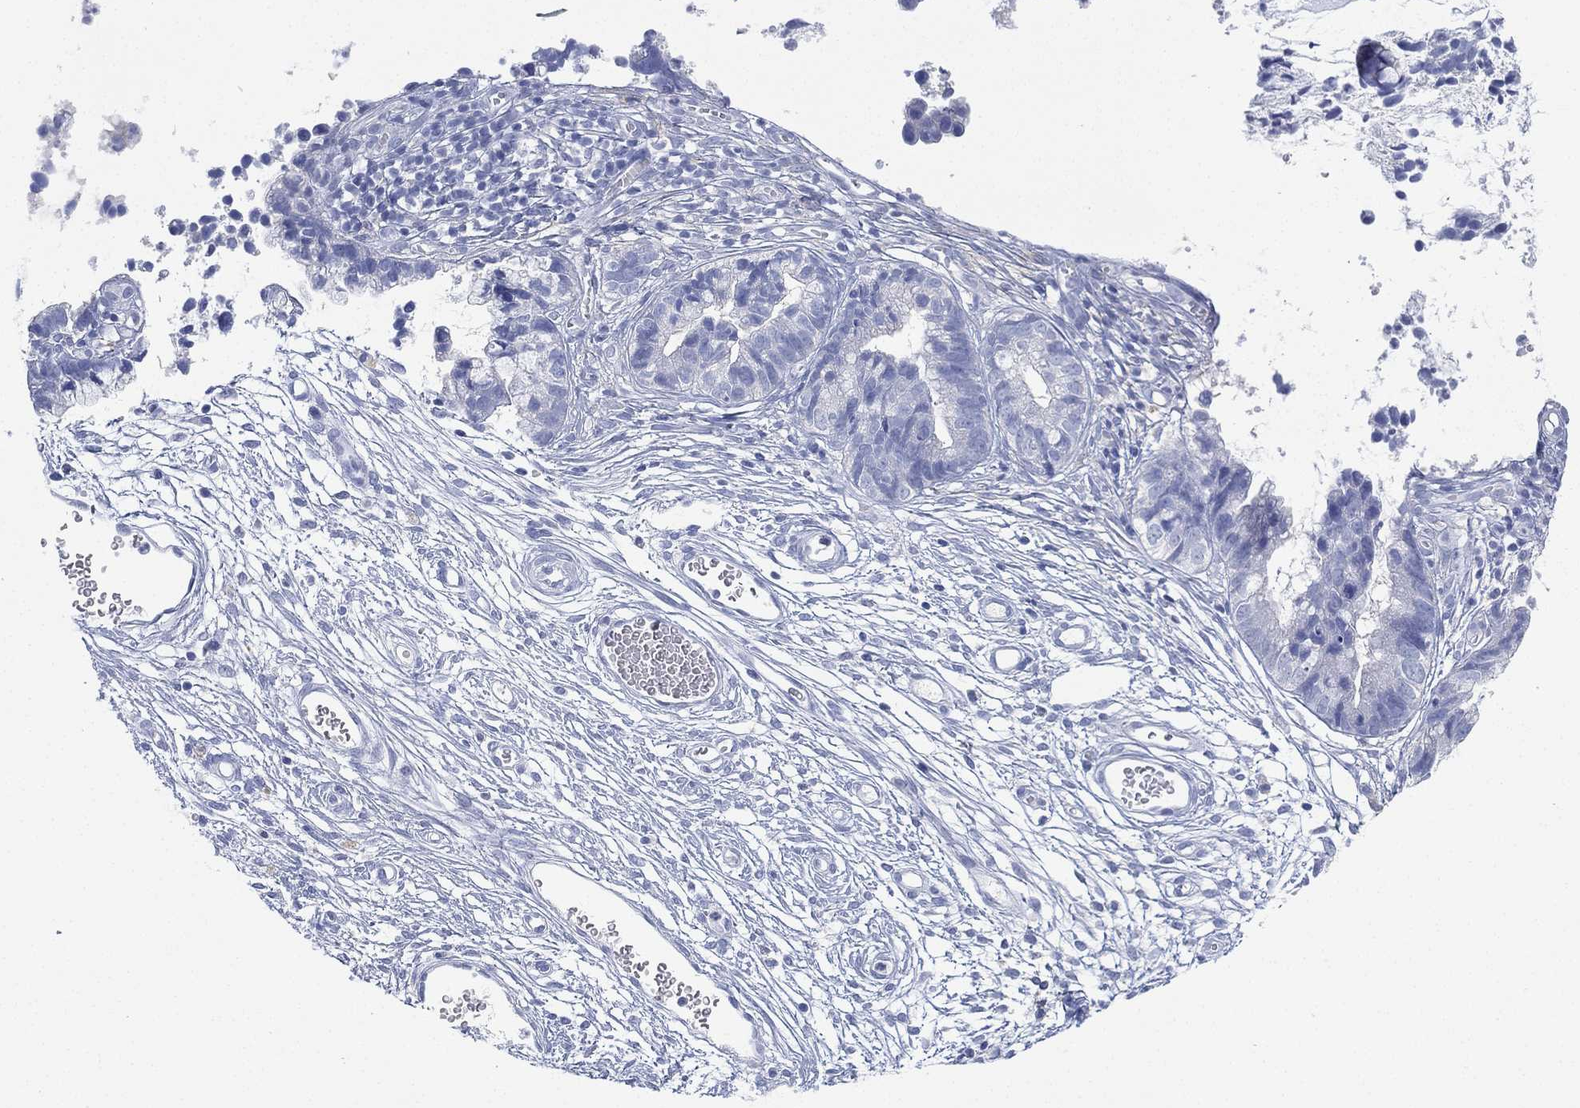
{"staining": {"intensity": "negative", "quantity": "none", "location": "none"}, "tissue": "cervical cancer", "cell_type": "Tumor cells", "image_type": "cancer", "snomed": [{"axis": "morphology", "description": "Adenocarcinoma, NOS"}, {"axis": "topography", "description": "Cervix"}], "caption": "DAB (3,3'-diaminobenzidine) immunohistochemical staining of human cervical adenocarcinoma displays no significant positivity in tumor cells.", "gene": "FMO1", "patient": {"sex": "female", "age": 44}}